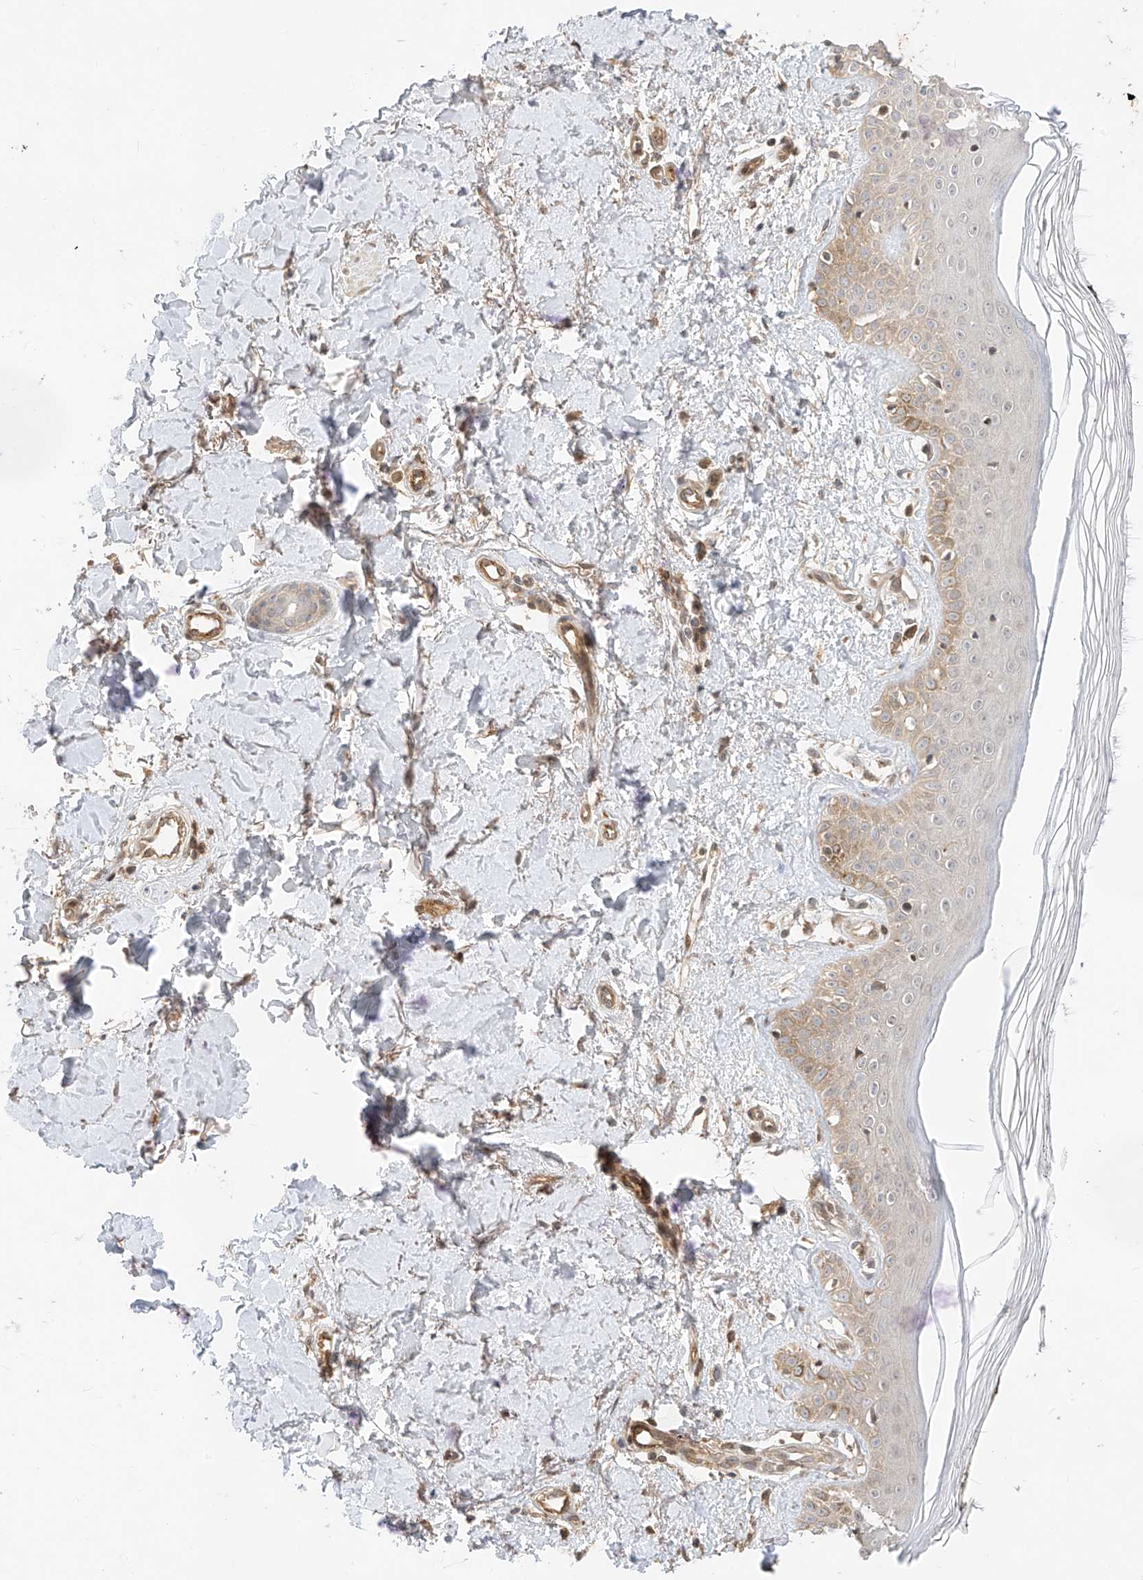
{"staining": {"intensity": "moderate", "quantity": ">75%", "location": "cytoplasmic/membranous"}, "tissue": "skin", "cell_type": "Fibroblasts", "image_type": "normal", "snomed": [{"axis": "morphology", "description": "Normal tissue, NOS"}, {"axis": "topography", "description": "Skin"}], "caption": "Immunohistochemistry (IHC) (DAB (3,3'-diaminobenzidine)) staining of unremarkable skin reveals moderate cytoplasmic/membranous protein expression in approximately >75% of fibroblasts.", "gene": "MRTFA", "patient": {"sex": "female", "age": 64}}